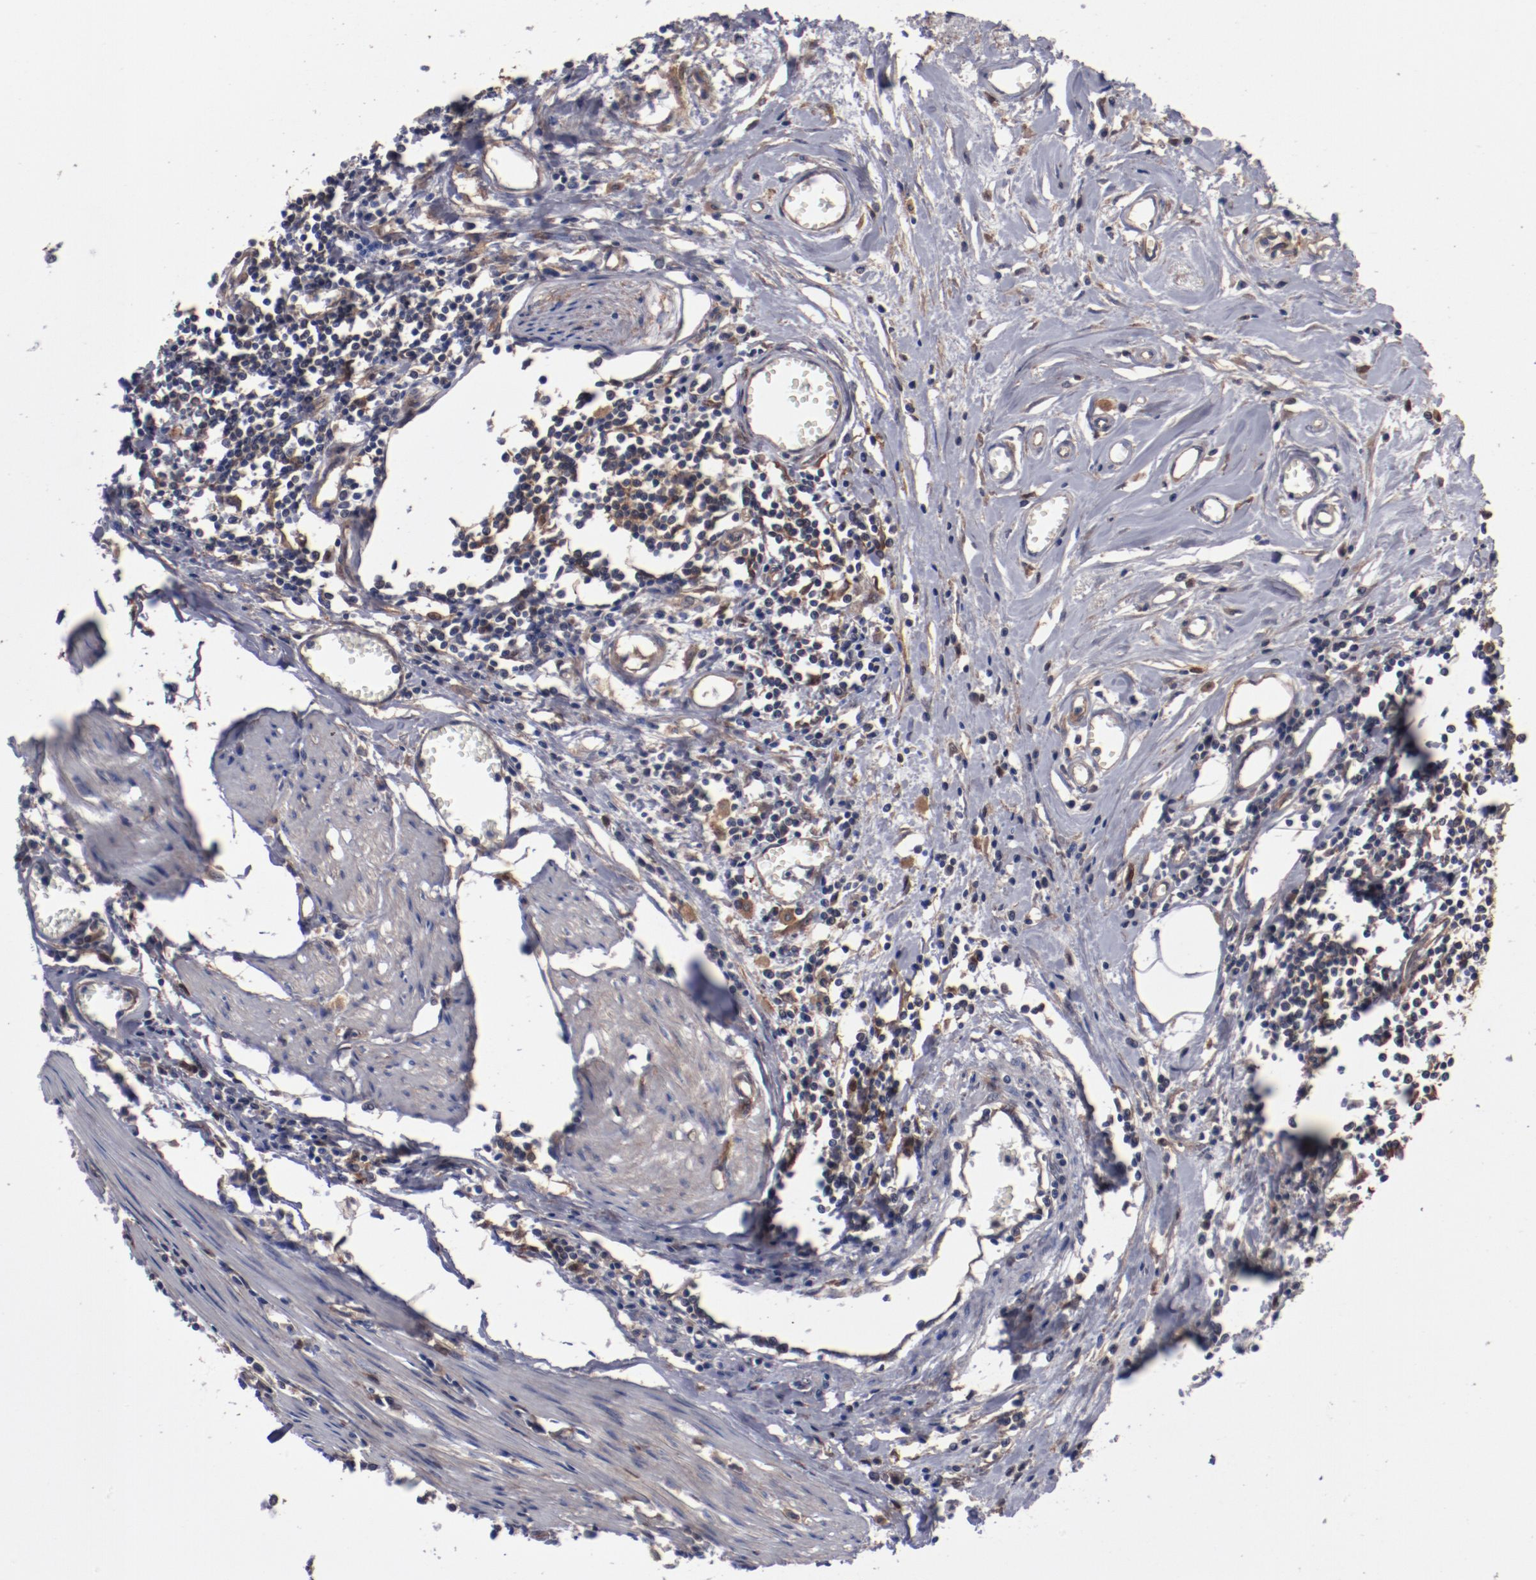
{"staining": {"intensity": "moderate", "quantity": ">75%", "location": "cytoplasmic/membranous"}, "tissue": "urothelial cancer", "cell_type": "Tumor cells", "image_type": "cancer", "snomed": [{"axis": "morphology", "description": "Urothelial carcinoma, High grade"}, {"axis": "topography", "description": "Urinary bladder"}], "caption": "High-grade urothelial carcinoma was stained to show a protein in brown. There is medium levels of moderate cytoplasmic/membranous positivity in approximately >75% of tumor cells. (DAB (3,3'-diaminobenzidine) = brown stain, brightfield microscopy at high magnification).", "gene": "DNAAF2", "patient": {"sex": "male", "age": 54}}